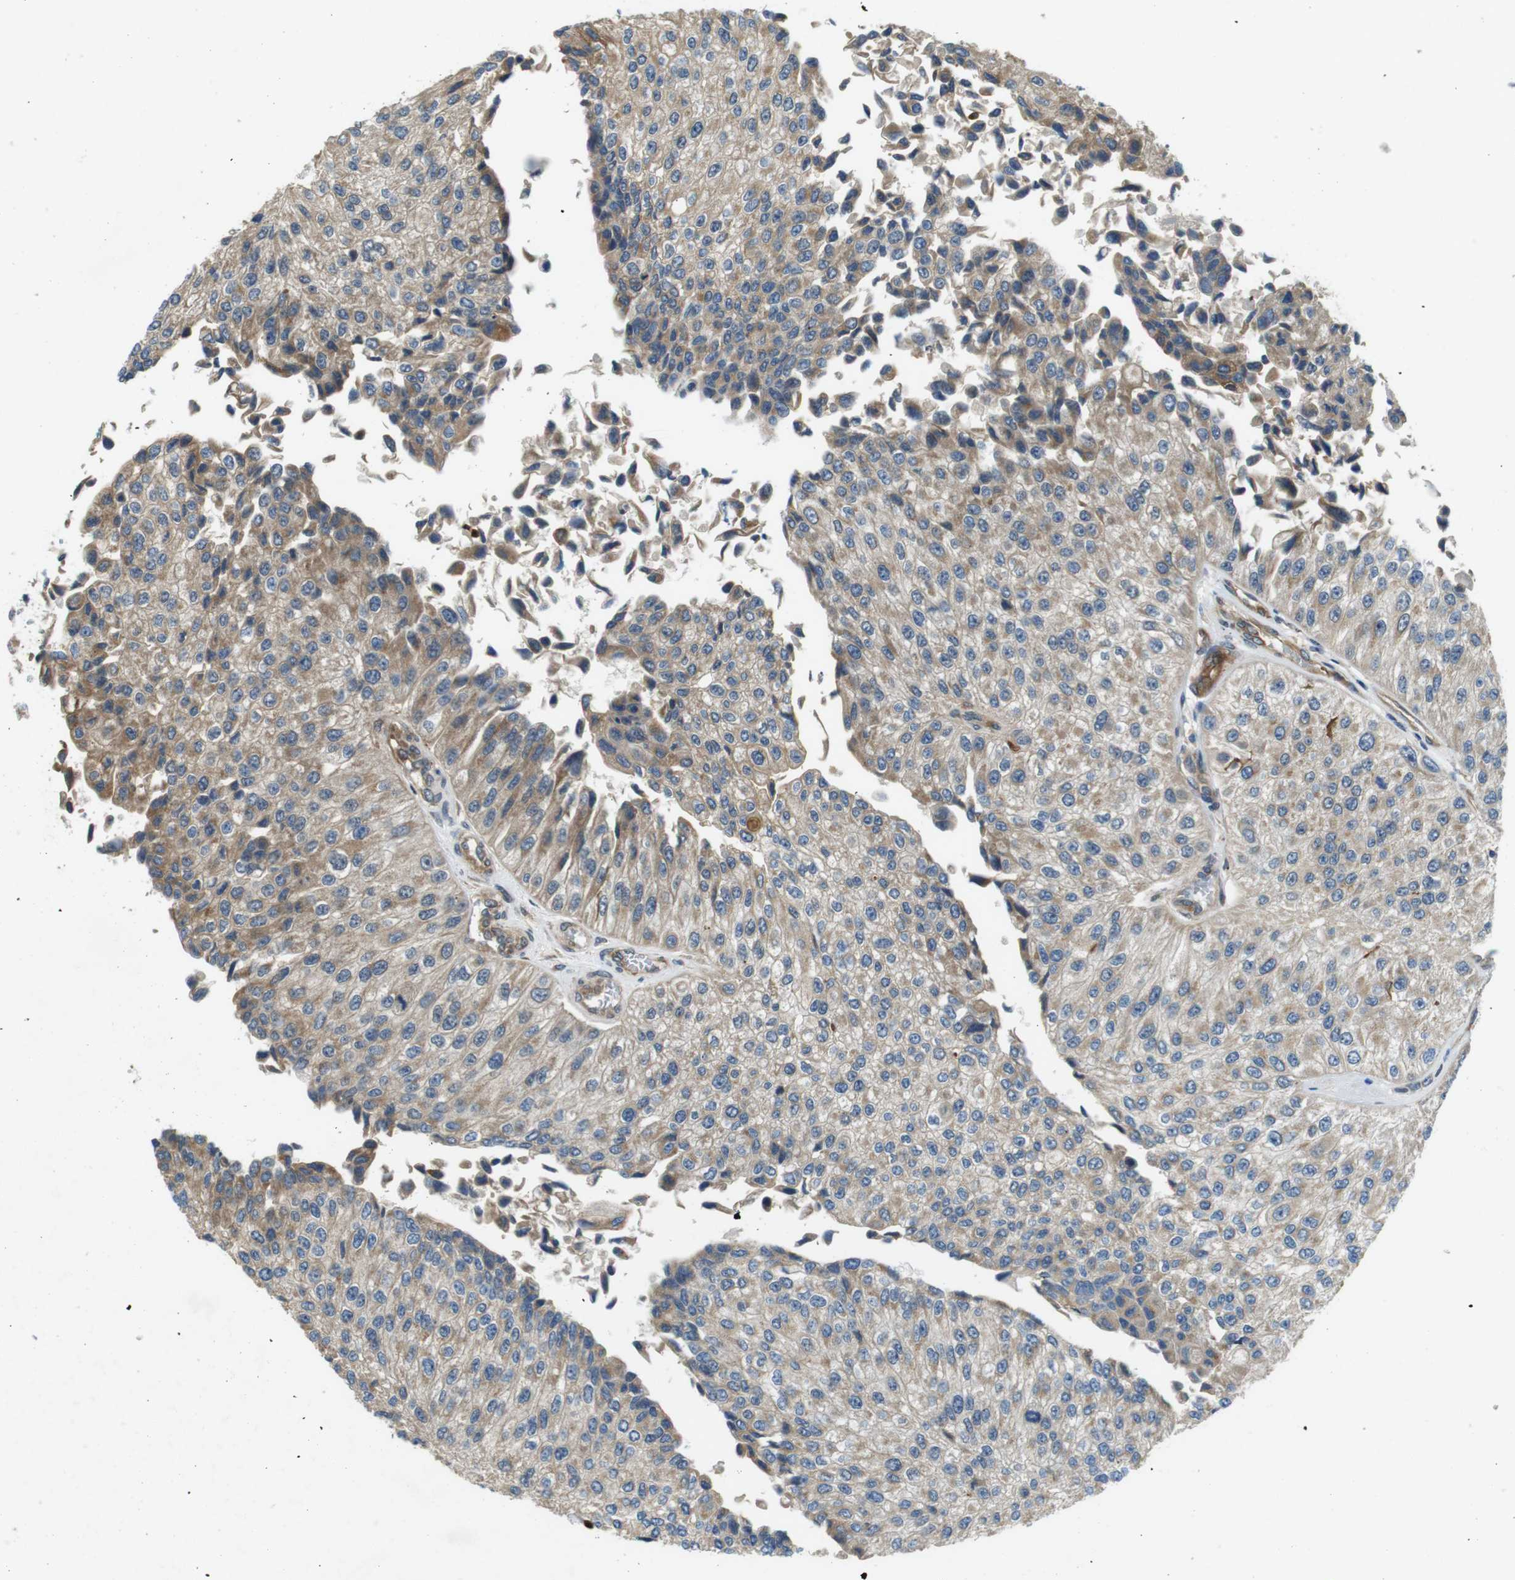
{"staining": {"intensity": "moderate", "quantity": "25%-75%", "location": "cytoplasmic/membranous"}, "tissue": "urothelial cancer", "cell_type": "Tumor cells", "image_type": "cancer", "snomed": [{"axis": "morphology", "description": "Urothelial carcinoma, High grade"}, {"axis": "topography", "description": "Kidney"}, {"axis": "topography", "description": "Urinary bladder"}], "caption": "Urothelial carcinoma (high-grade) was stained to show a protein in brown. There is medium levels of moderate cytoplasmic/membranous positivity in approximately 25%-75% of tumor cells.", "gene": "PALD1", "patient": {"sex": "male", "age": 77}}